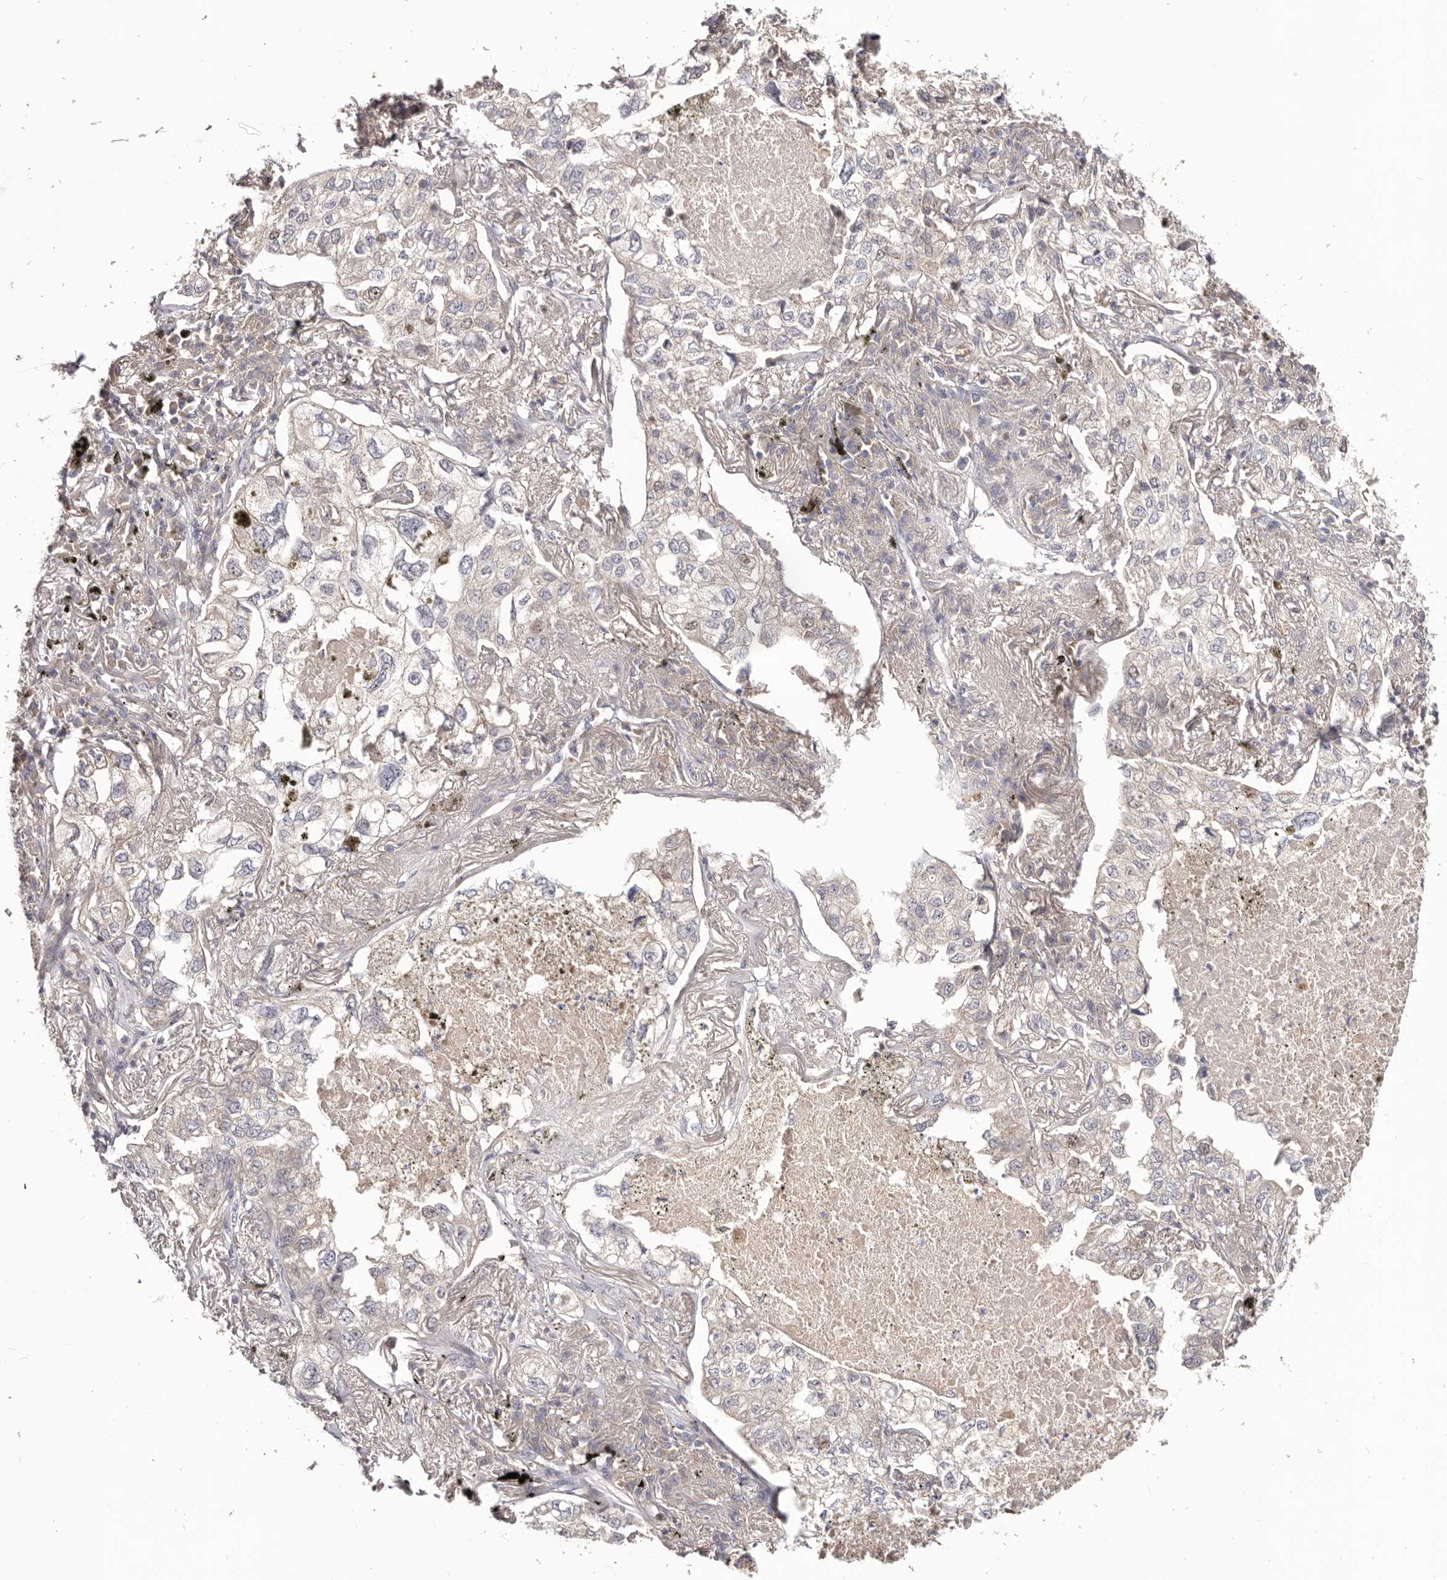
{"staining": {"intensity": "negative", "quantity": "none", "location": "none"}, "tissue": "lung cancer", "cell_type": "Tumor cells", "image_type": "cancer", "snomed": [{"axis": "morphology", "description": "Adenocarcinoma, NOS"}, {"axis": "topography", "description": "Lung"}], "caption": "There is no significant expression in tumor cells of lung cancer.", "gene": "CCDC190", "patient": {"sex": "male", "age": 65}}